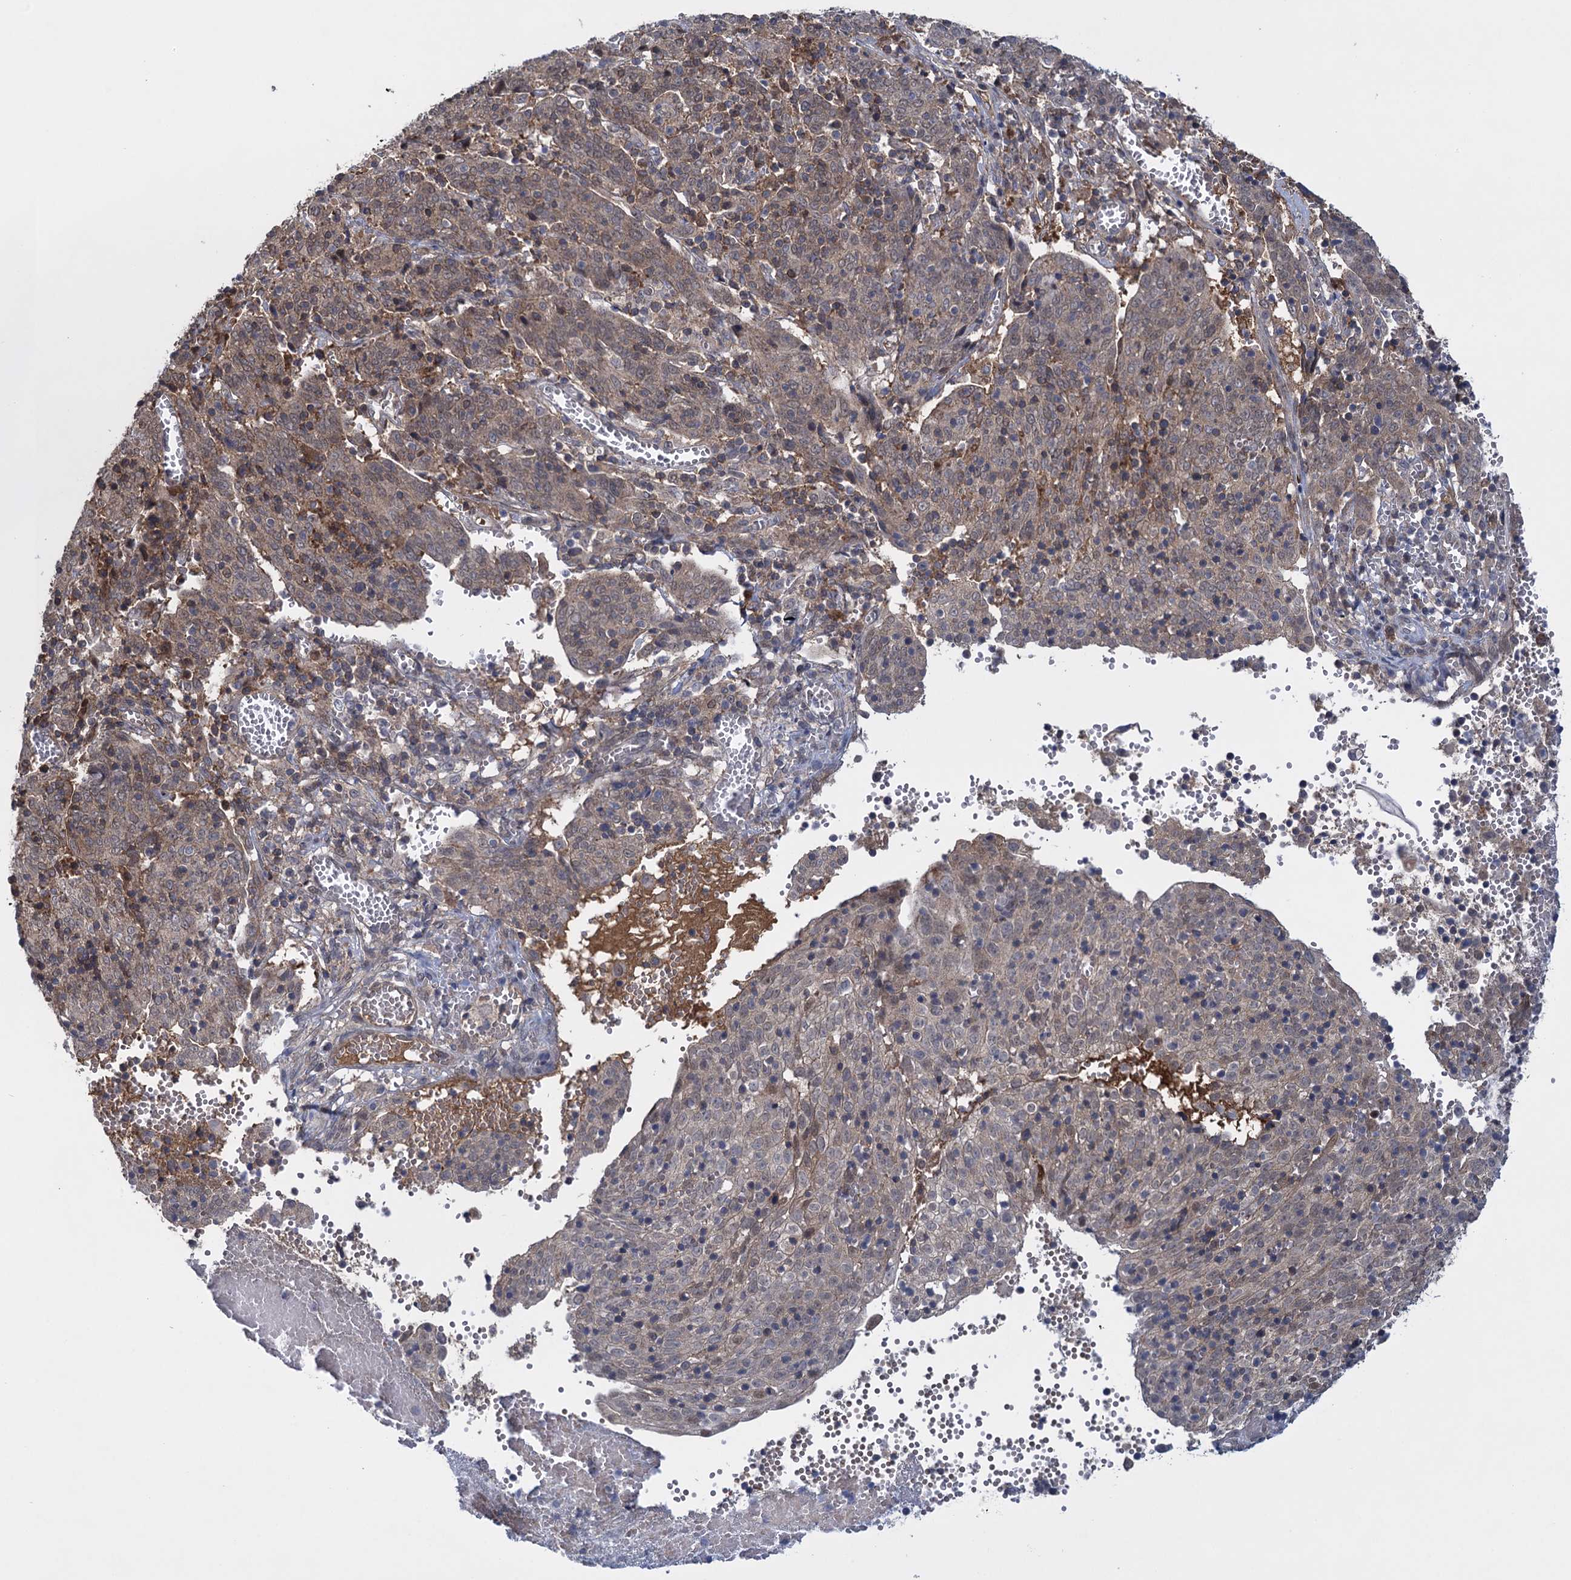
{"staining": {"intensity": "negative", "quantity": "none", "location": "none"}, "tissue": "cervical cancer", "cell_type": "Tumor cells", "image_type": "cancer", "snomed": [{"axis": "morphology", "description": "Squamous cell carcinoma, NOS"}, {"axis": "topography", "description": "Cervix"}], "caption": "IHC histopathology image of neoplastic tissue: human cervical cancer stained with DAB (3,3'-diaminobenzidine) displays no significant protein positivity in tumor cells.", "gene": "GLO1", "patient": {"sex": "female", "age": 67}}